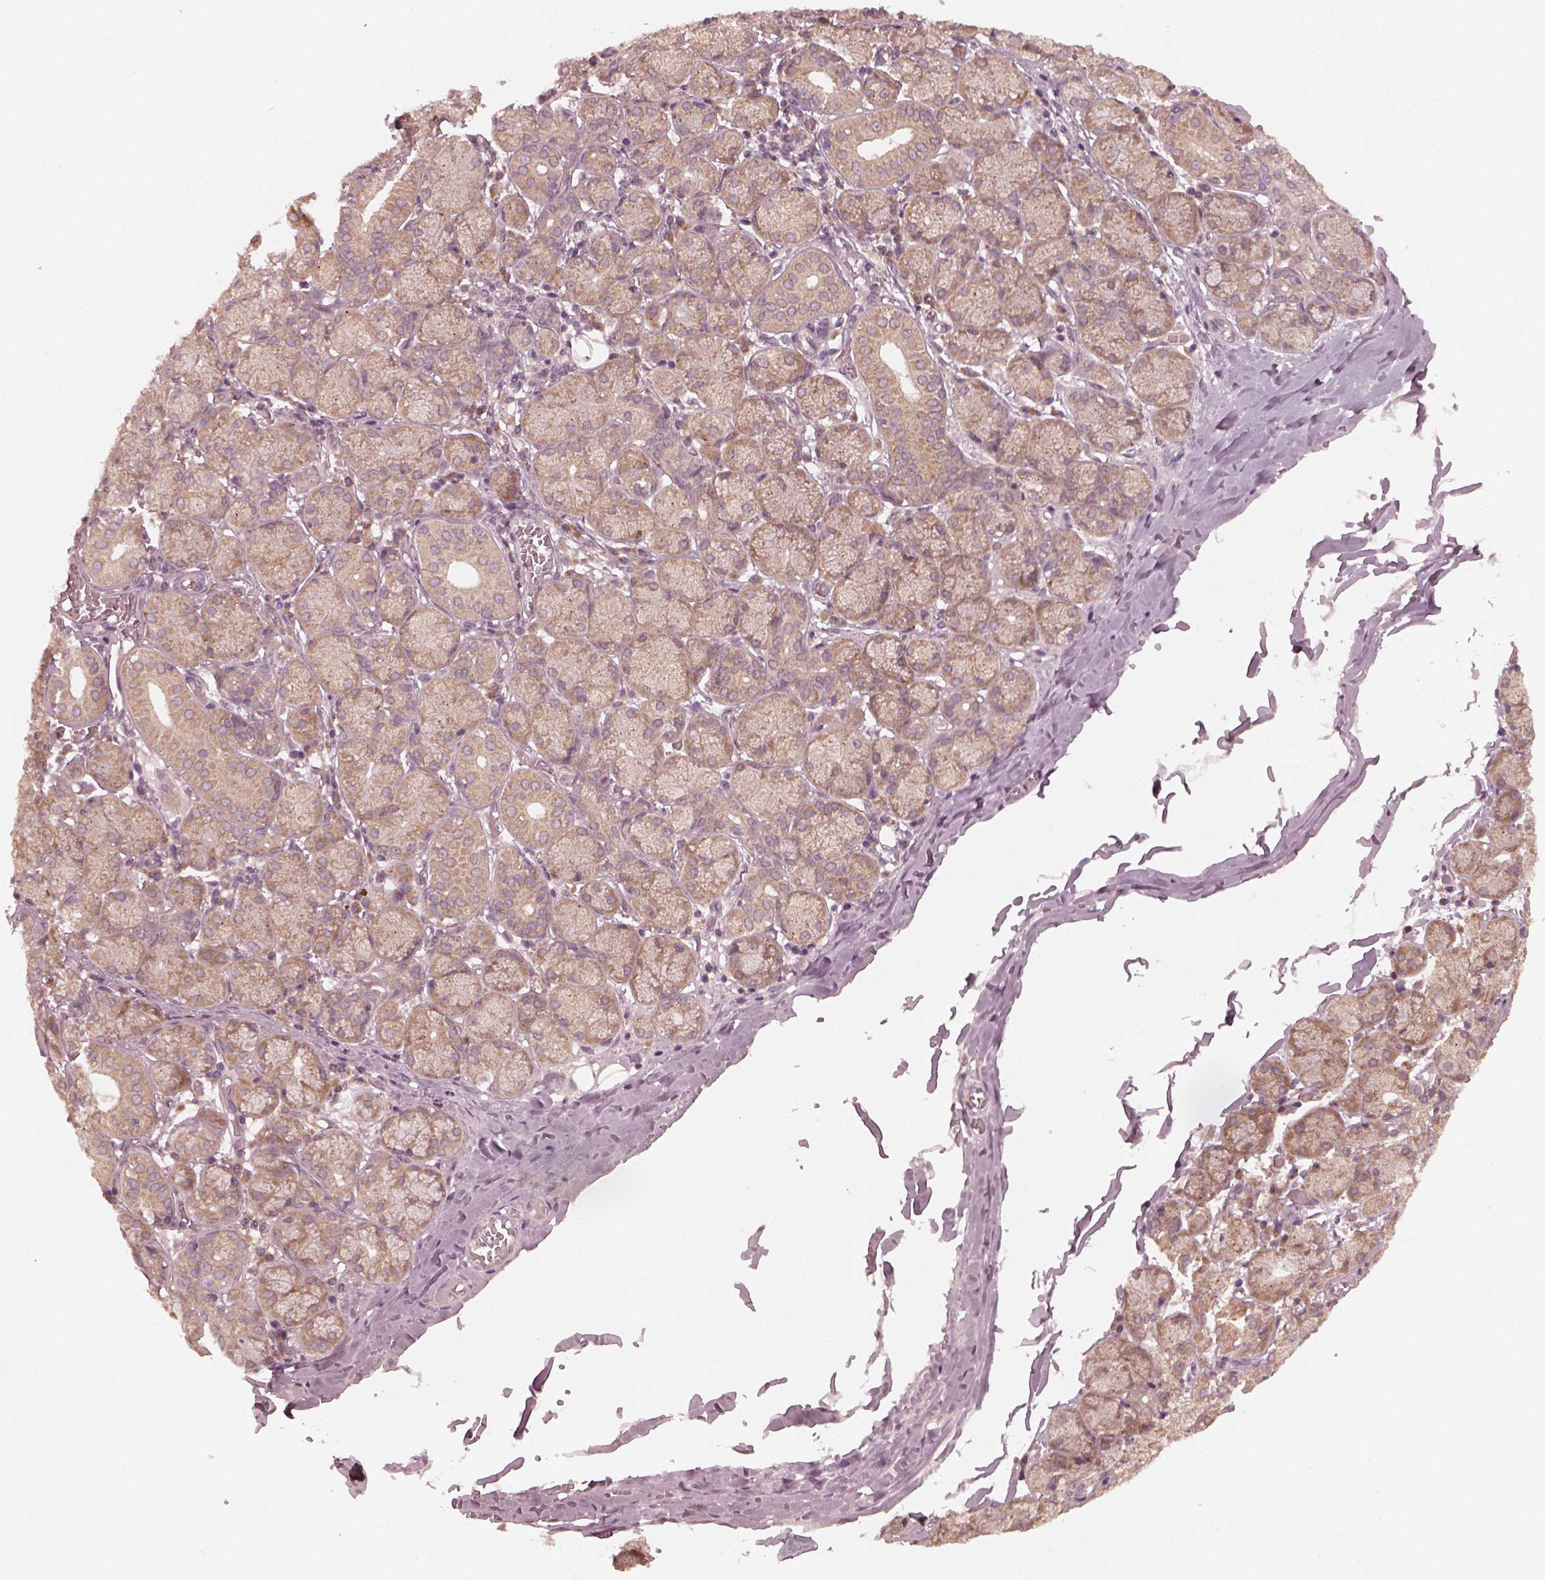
{"staining": {"intensity": "moderate", "quantity": "25%-75%", "location": "cytoplasmic/membranous"}, "tissue": "salivary gland", "cell_type": "Glandular cells", "image_type": "normal", "snomed": [{"axis": "morphology", "description": "Normal tissue, NOS"}, {"axis": "topography", "description": "Salivary gland"}, {"axis": "topography", "description": "Peripheral nerve tissue"}], "caption": "Protein expression analysis of normal human salivary gland reveals moderate cytoplasmic/membranous staining in about 25%-75% of glandular cells.", "gene": "FAF2", "patient": {"sex": "female", "age": 24}}